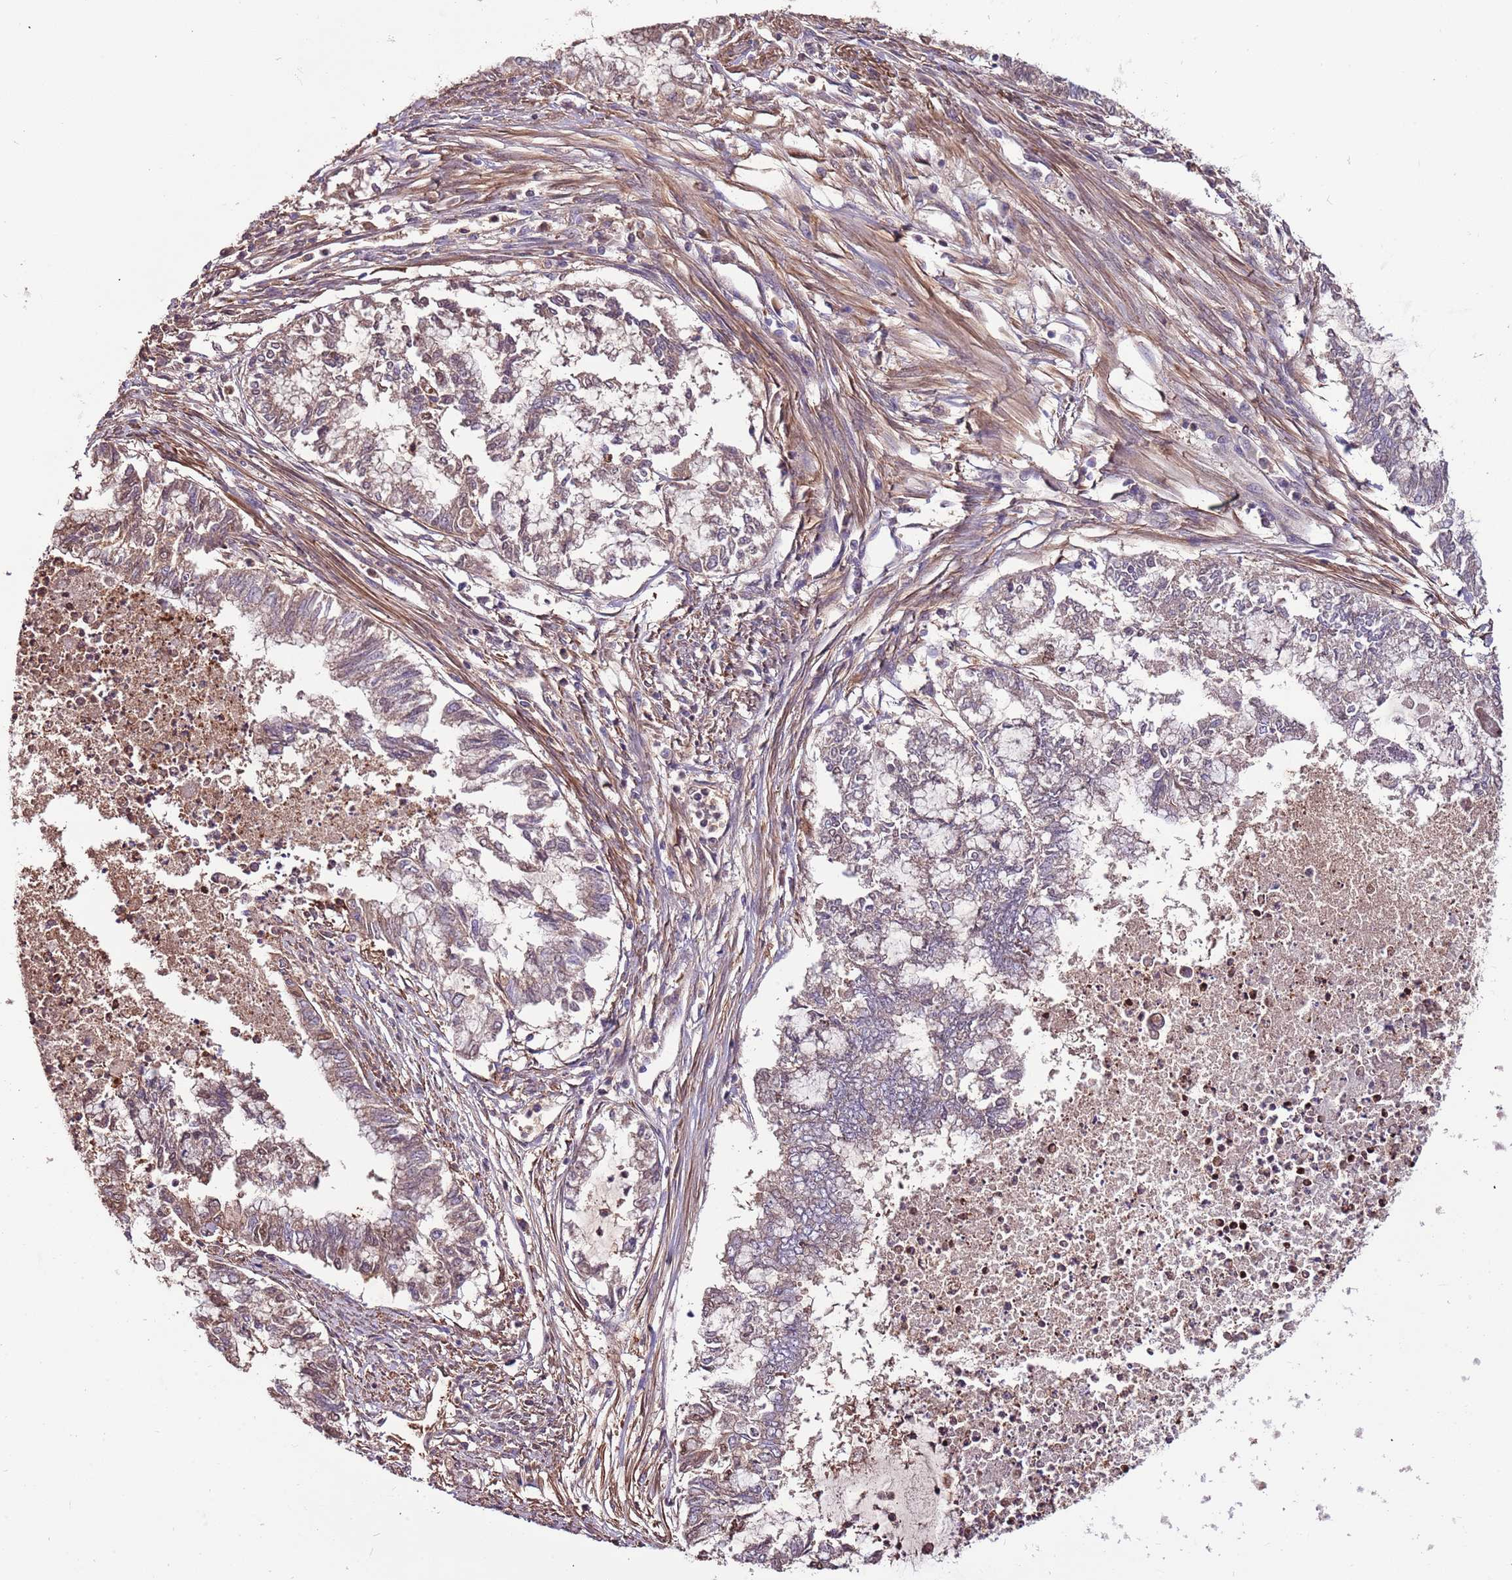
{"staining": {"intensity": "weak", "quantity": "<25%", "location": "cytoplasmic/membranous"}, "tissue": "endometrial cancer", "cell_type": "Tumor cells", "image_type": "cancer", "snomed": [{"axis": "morphology", "description": "Adenocarcinoma, NOS"}, {"axis": "topography", "description": "Endometrium"}], "caption": "The micrograph demonstrates no staining of tumor cells in adenocarcinoma (endometrial).", "gene": "DENR", "patient": {"sex": "female", "age": 79}}